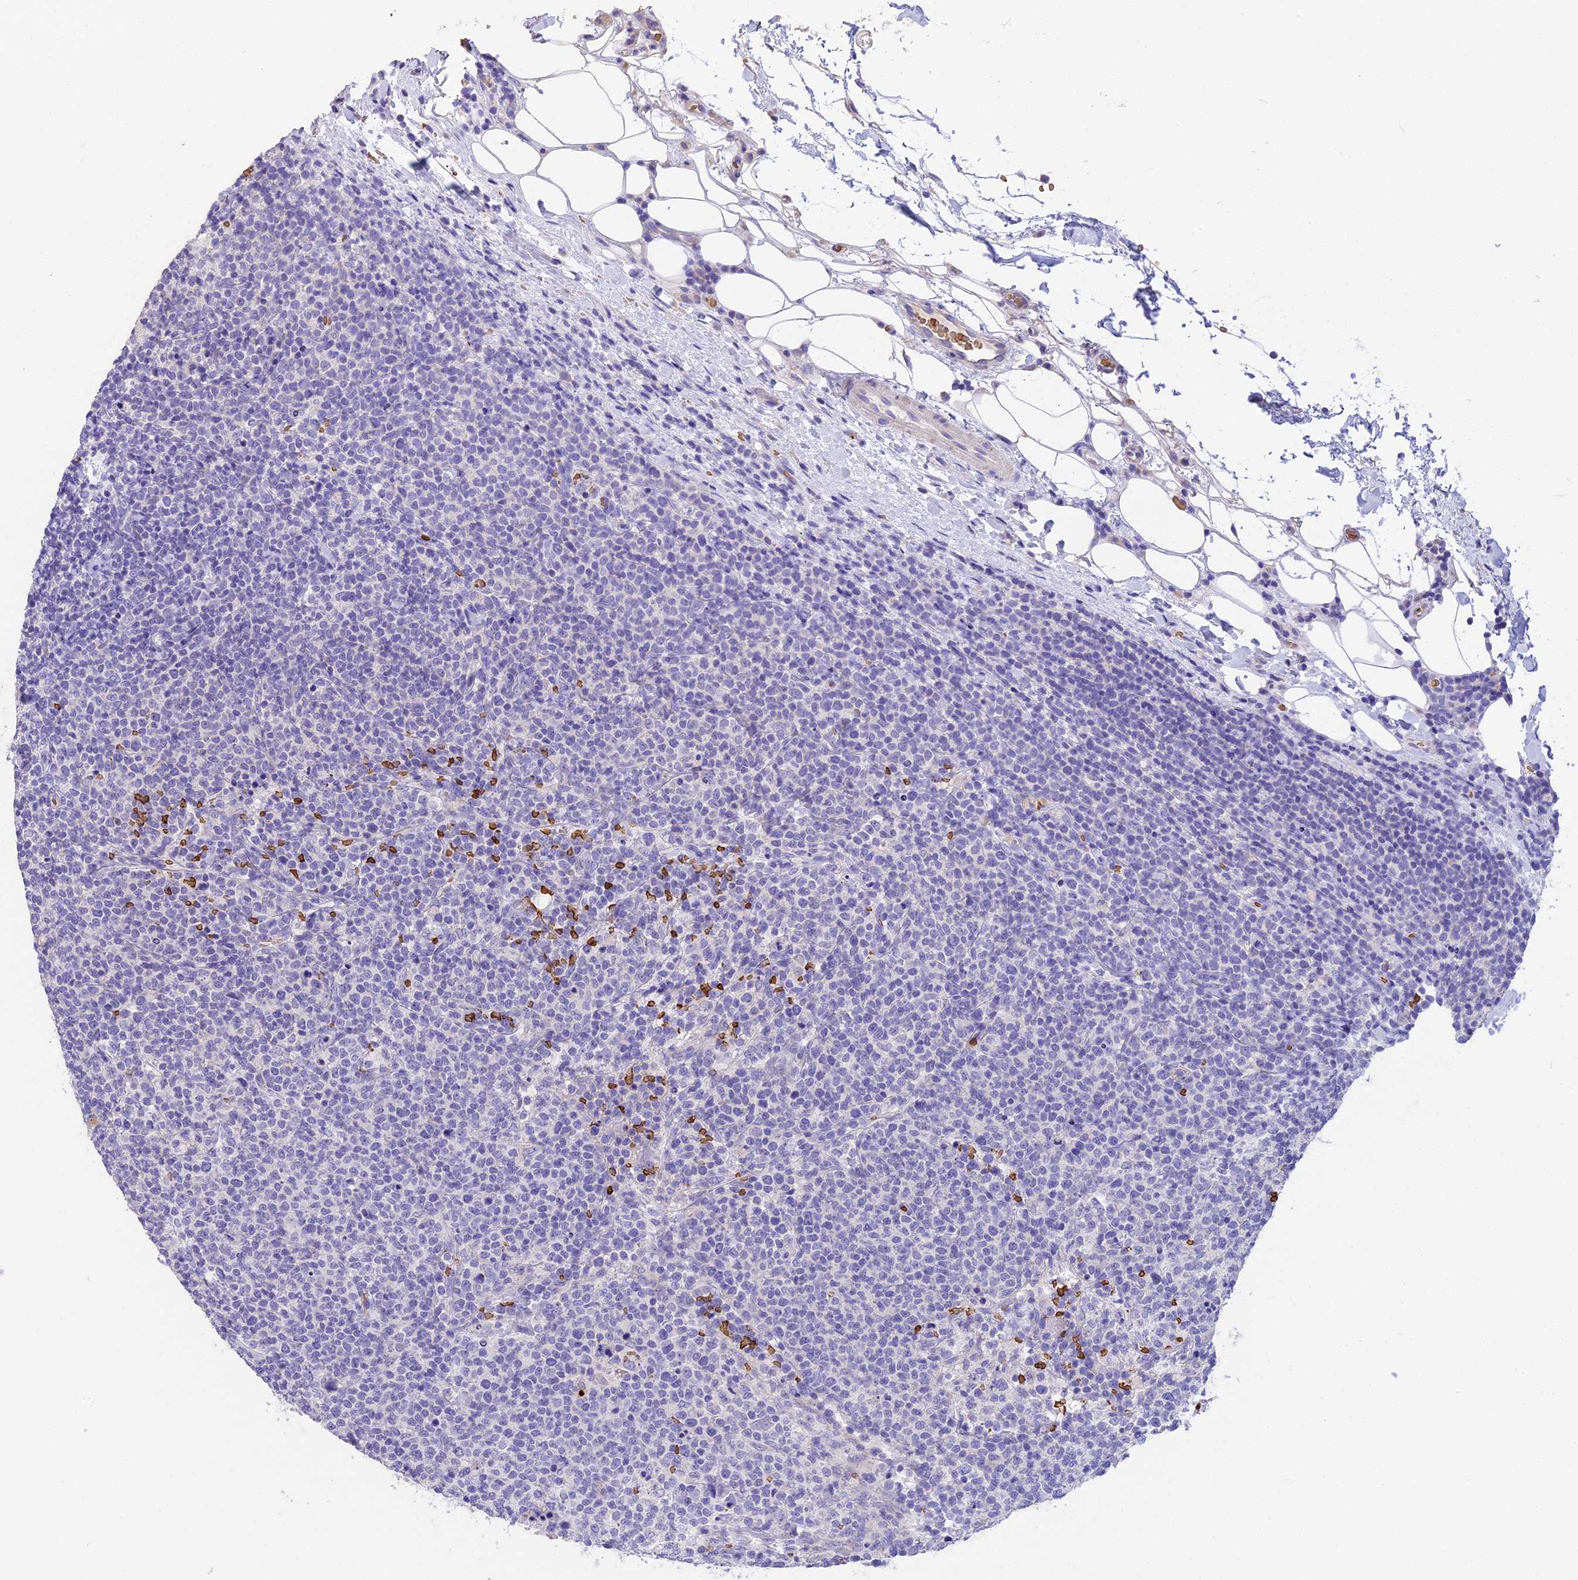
{"staining": {"intensity": "negative", "quantity": "none", "location": "none"}, "tissue": "lymphoma", "cell_type": "Tumor cells", "image_type": "cancer", "snomed": [{"axis": "morphology", "description": "Malignant lymphoma, non-Hodgkin's type, High grade"}, {"axis": "topography", "description": "Lymph node"}], "caption": "An immunohistochemistry micrograph of lymphoma is shown. There is no staining in tumor cells of lymphoma. (DAB immunohistochemistry (IHC) with hematoxylin counter stain).", "gene": "TNNC2", "patient": {"sex": "male", "age": 61}}